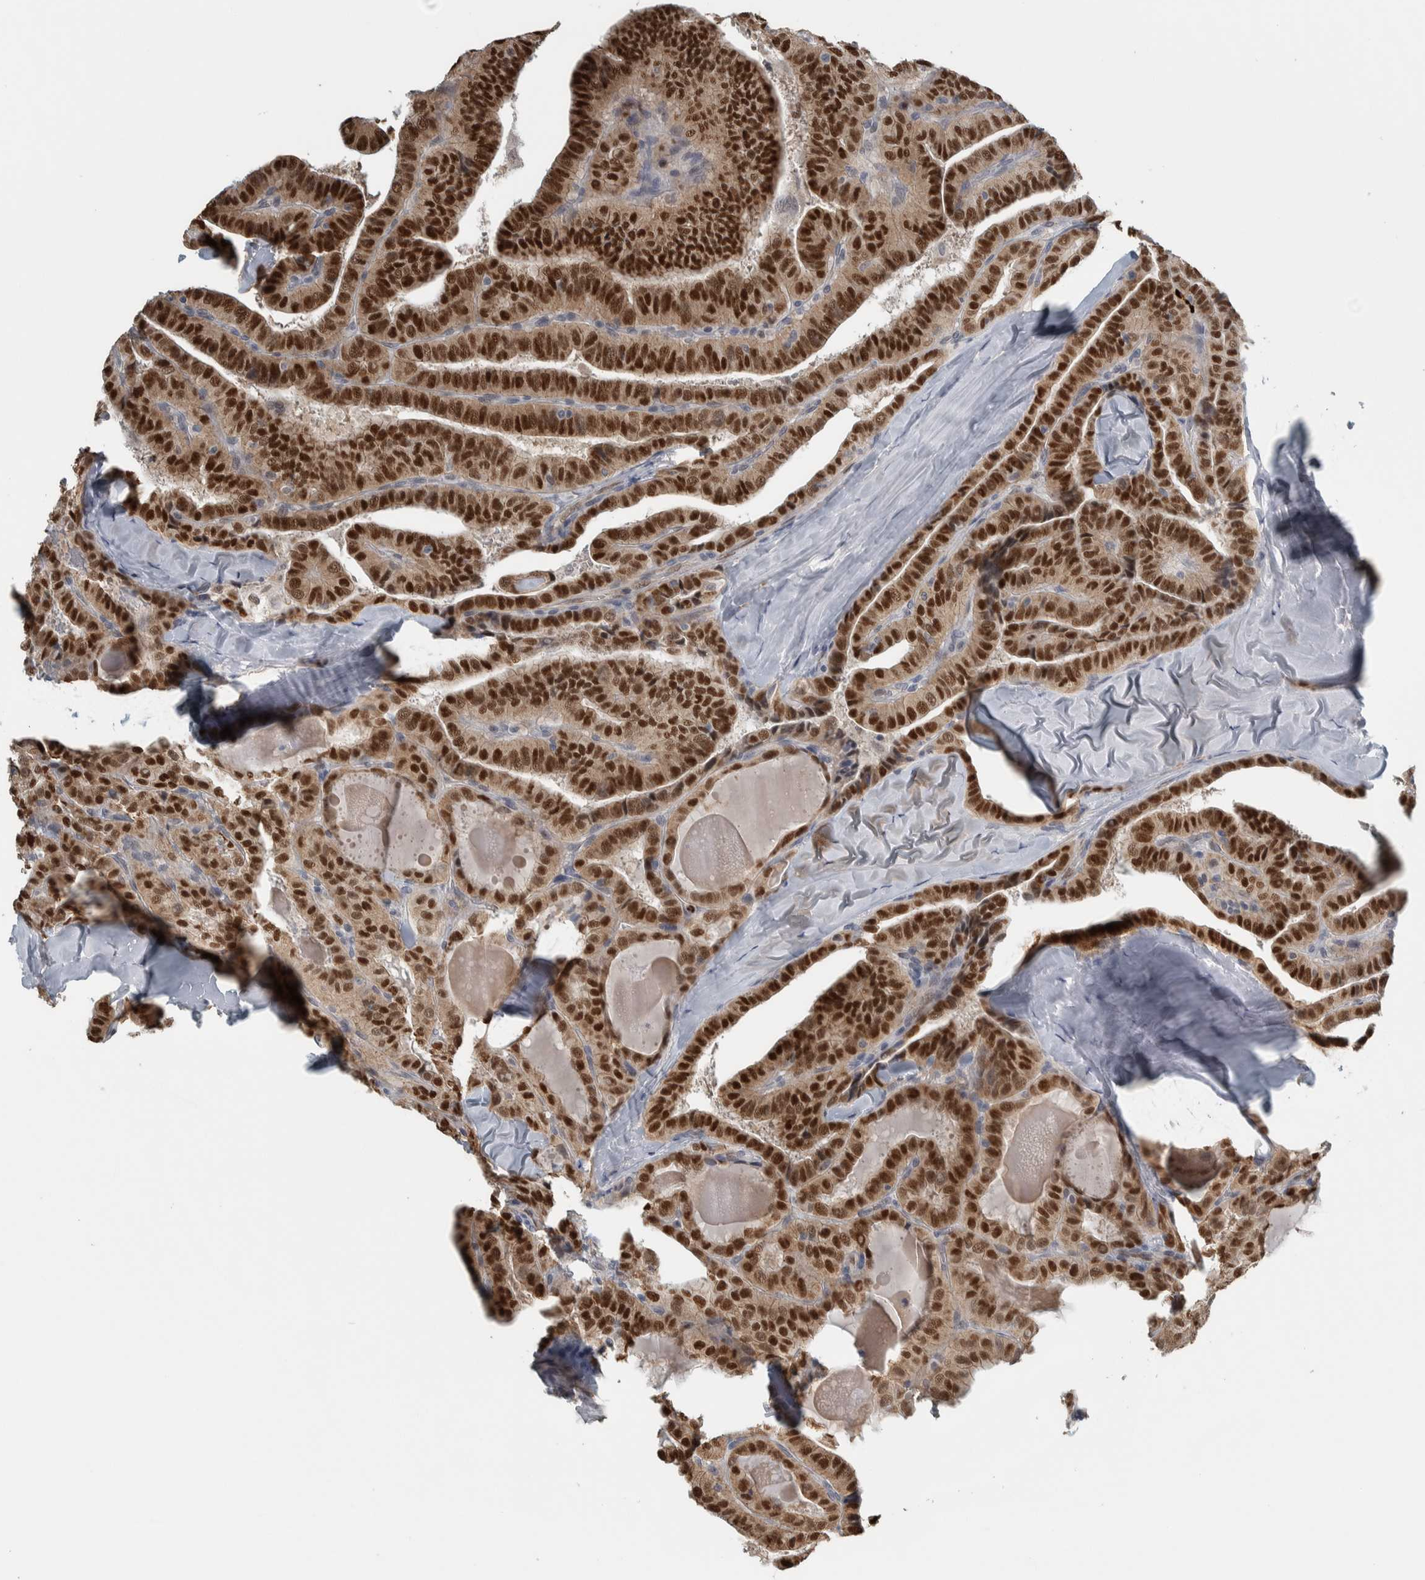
{"staining": {"intensity": "strong", "quantity": ">75%", "location": "nuclear"}, "tissue": "thyroid cancer", "cell_type": "Tumor cells", "image_type": "cancer", "snomed": [{"axis": "morphology", "description": "Papillary adenocarcinoma, NOS"}, {"axis": "topography", "description": "Thyroid gland"}], "caption": "A brown stain labels strong nuclear expression of a protein in human papillary adenocarcinoma (thyroid) tumor cells. (DAB (3,3'-diaminobenzidine) IHC, brown staining for protein, blue staining for nuclei).", "gene": "ADPRM", "patient": {"sex": "male", "age": 77}}